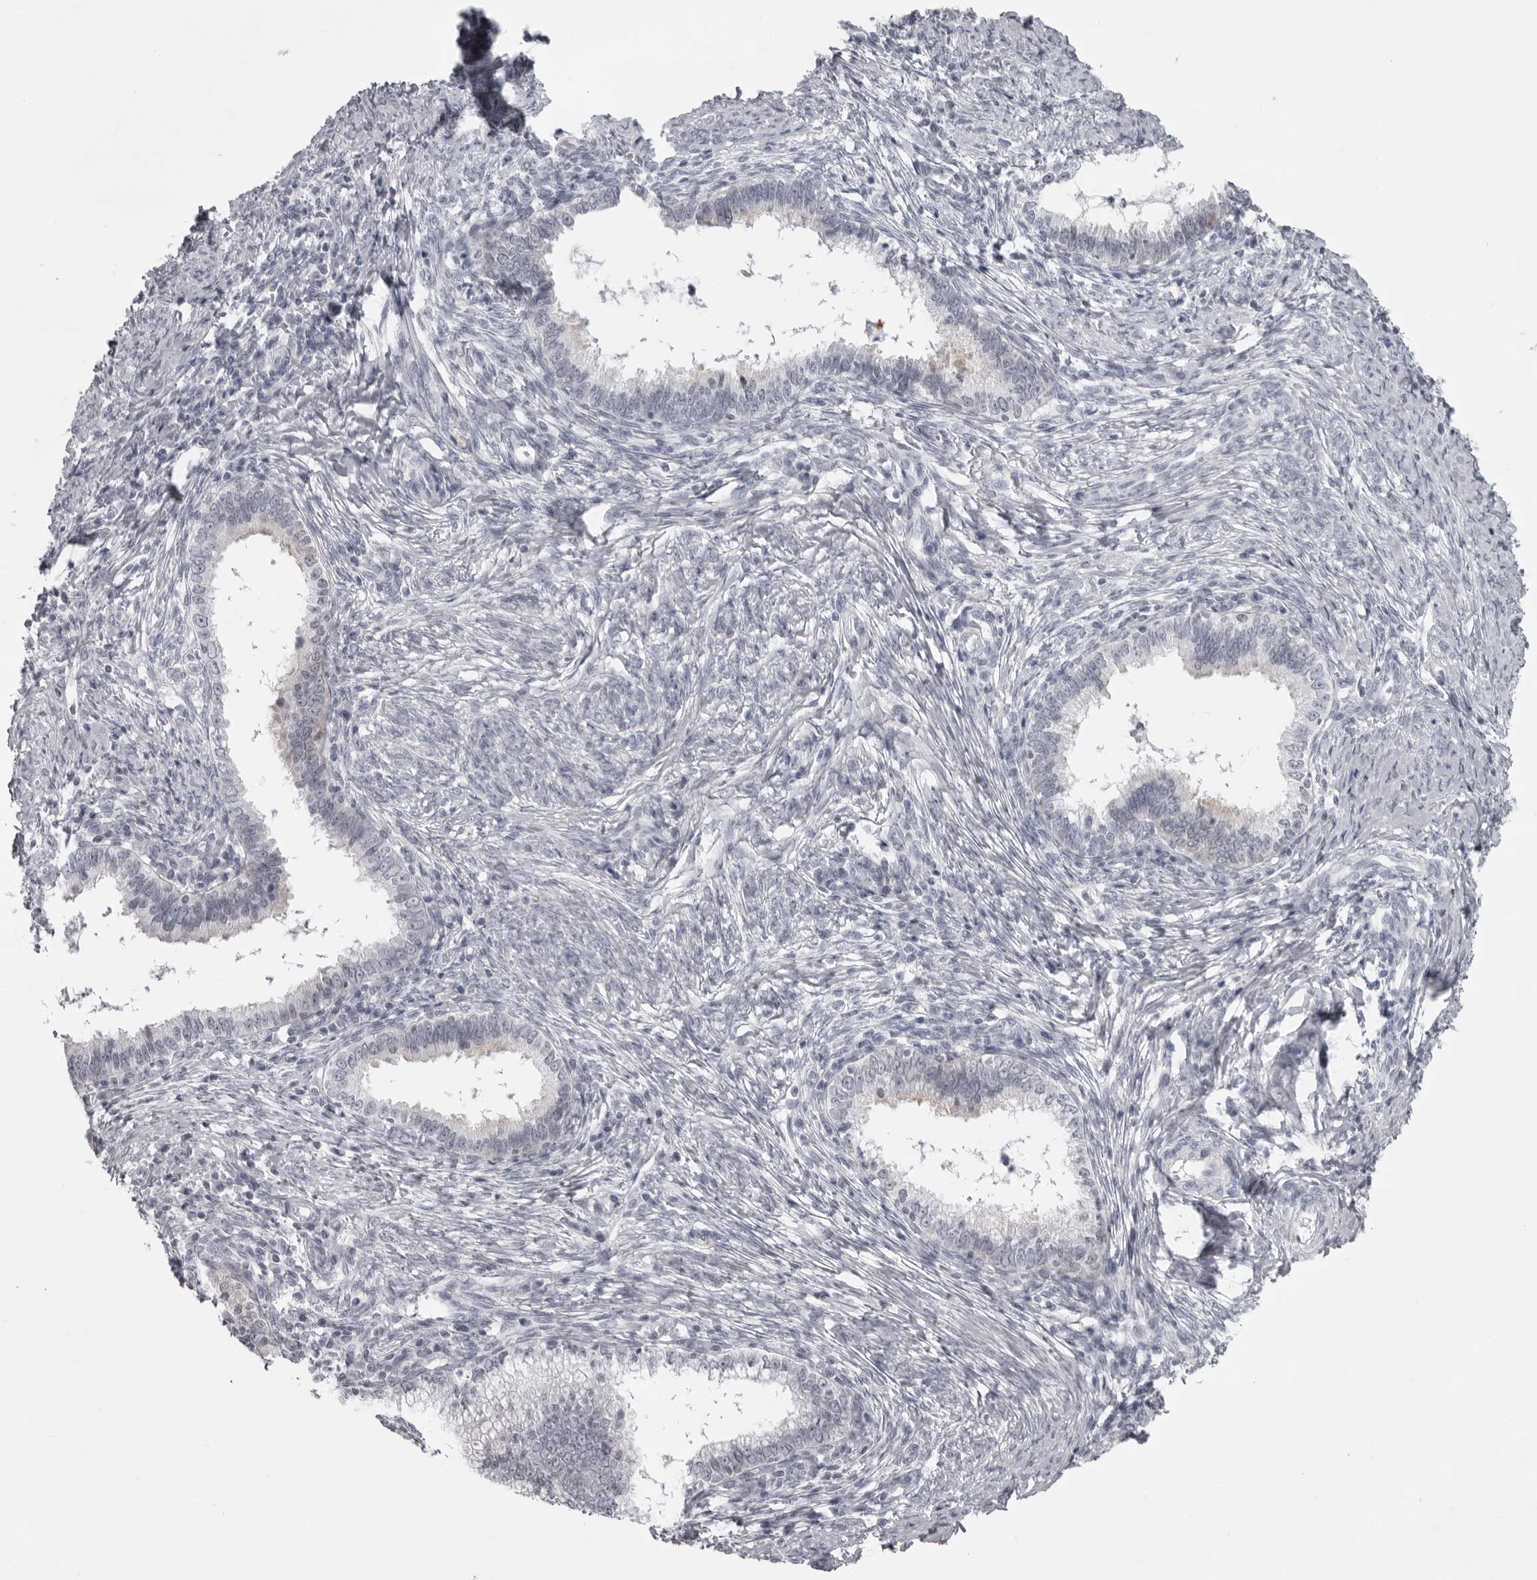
{"staining": {"intensity": "negative", "quantity": "none", "location": "none"}, "tissue": "cervical cancer", "cell_type": "Tumor cells", "image_type": "cancer", "snomed": [{"axis": "morphology", "description": "Adenocarcinoma, NOS"}, {"axis": "topography", "description": "Cervix"}], "caption": "Immunohistochemical staining of cervical adenocarcinoma demonstrates no significant staining in tumor cells.", "gene": "NUDT18", "patient": {"sex": "female", "age": 36}}